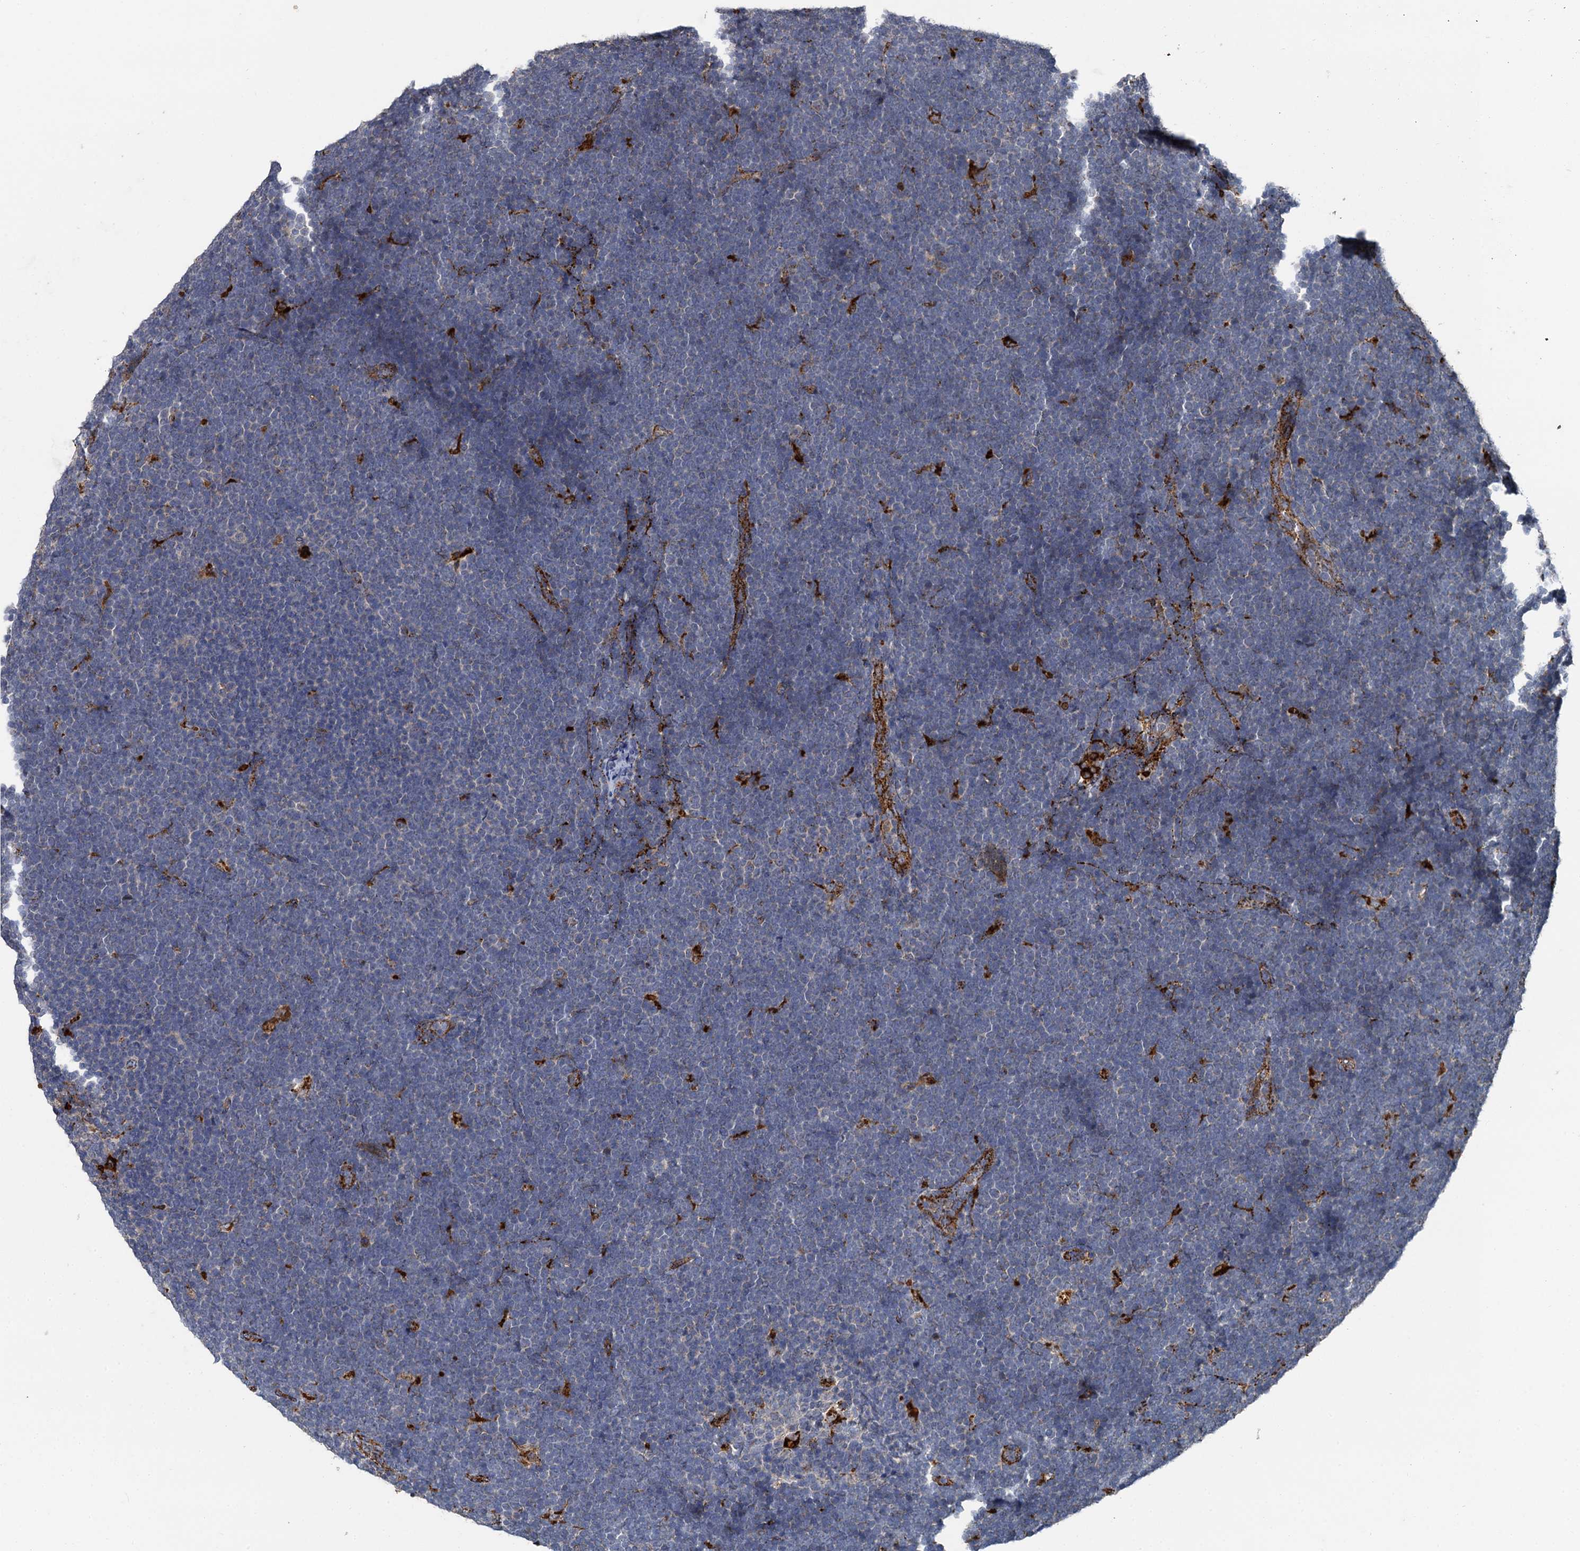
{"staining": {"intensity": "negative", "quantity": "none", "location": "none"}, "tissue": "lymphoma", "cell_type": "Tumor cells", "image_type": "cancer", "snomed": [{"axis": "morphology", "description": "Malignant lymphoma, non-Hodgkin's type, High grade"}, {"axis": "topography", "description": "Lymph node"}], "caption": "Photomicrograph shows no significant protein positivity in tumor cells of malignant lymphoma, non-Hodgkin's type (high-grade).", "gene": "GBA1", "patient": {"sex": "male", "age": 13}}